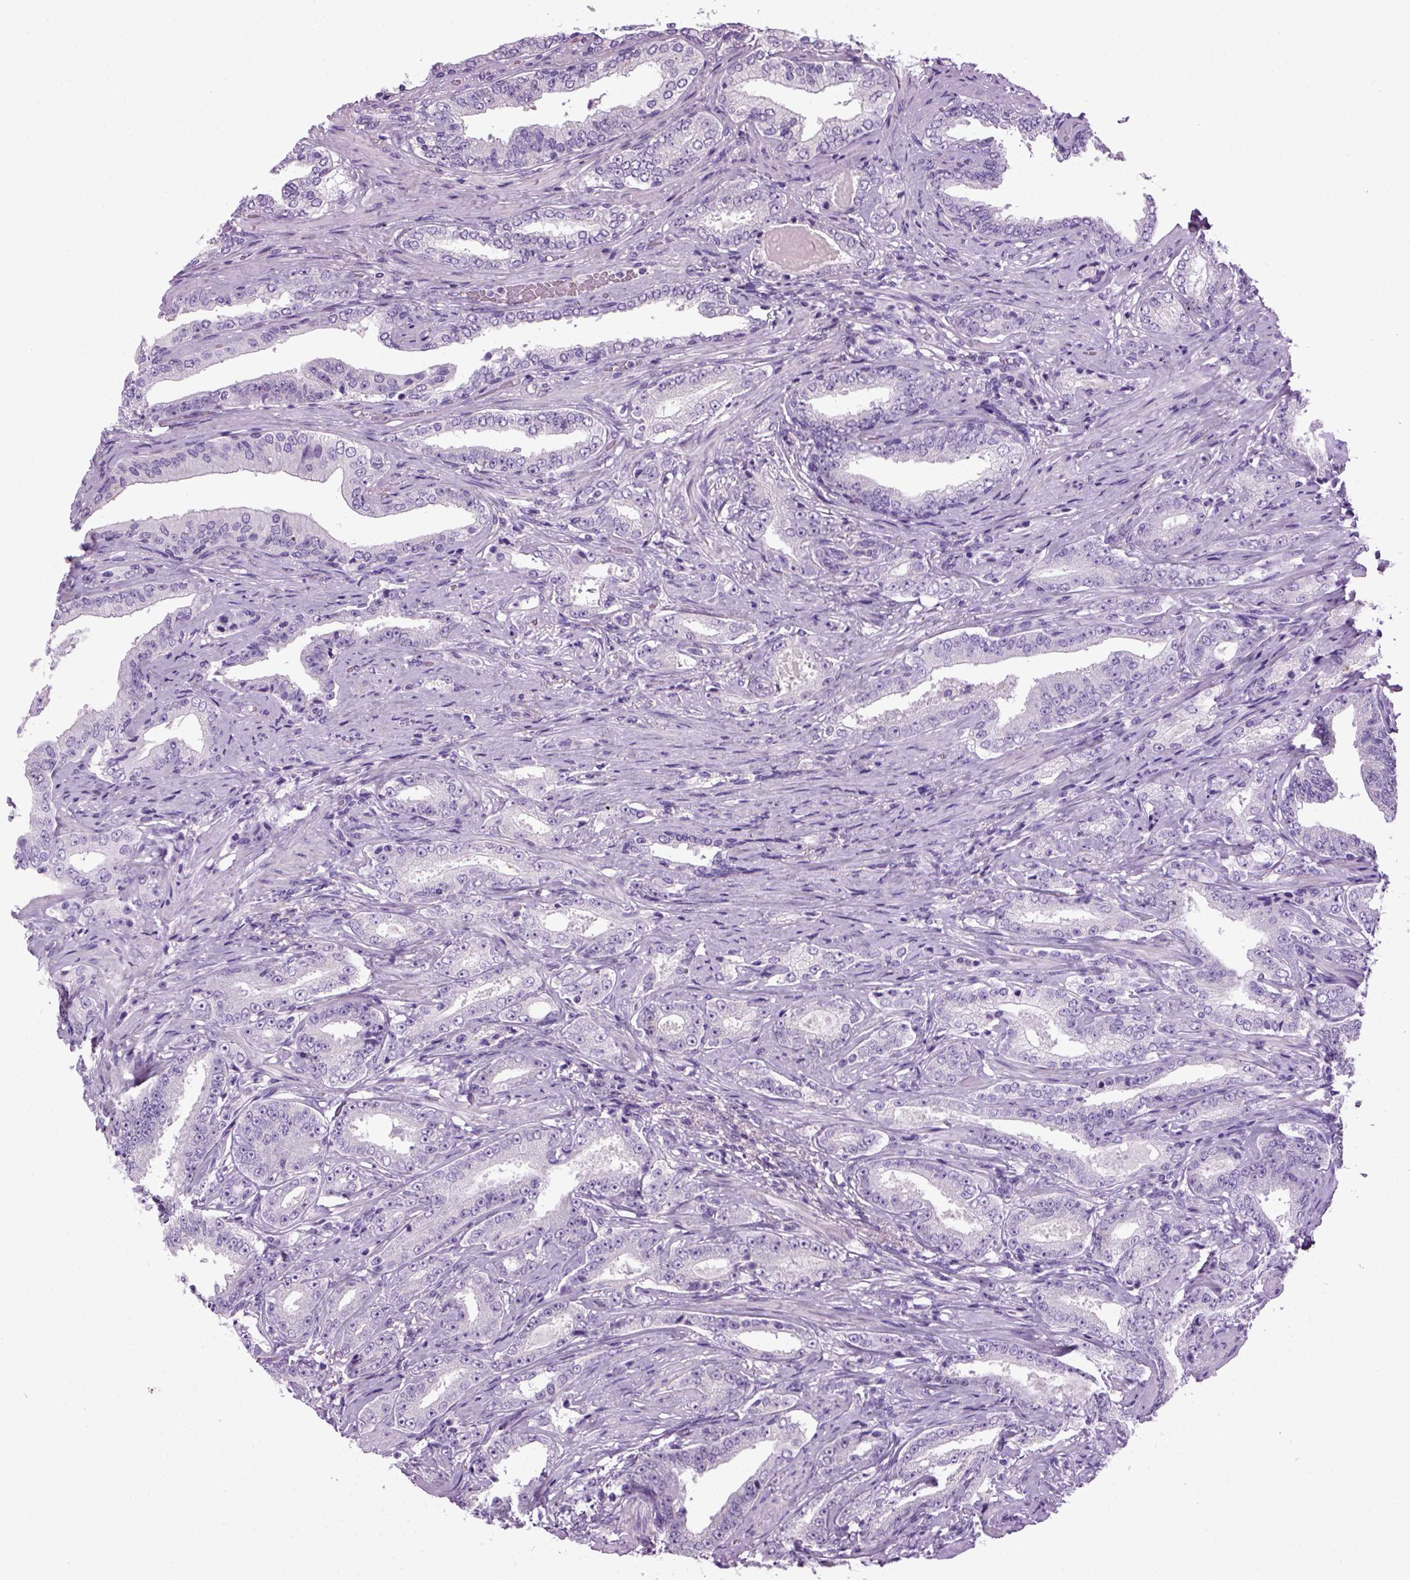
{"staining": {"intensity": "negative", "quantity": "none", "location": "none"}, "tissue": "prostate cancer", "cell_type": "Tumor cells", "image_type": "cancer", "snomed": [{"axis": "morphology", "description": "Adenocarcinoma, Low grade"}, {"axis": "topography", "description": "Prostate and seminal vesicle, NOS"}], "caption": "Tumor cells show no significant staining in prostate low-grade adenocarcinoma. (Stains: DAB (3,3'-diaminobenzidine) immunohistochemistry with hematoxylin counter stain, Microscopy: brightfield microscopy at high magnification).", "gene": "HMCN2", "patient": {"sex": "male", "age": 61}}